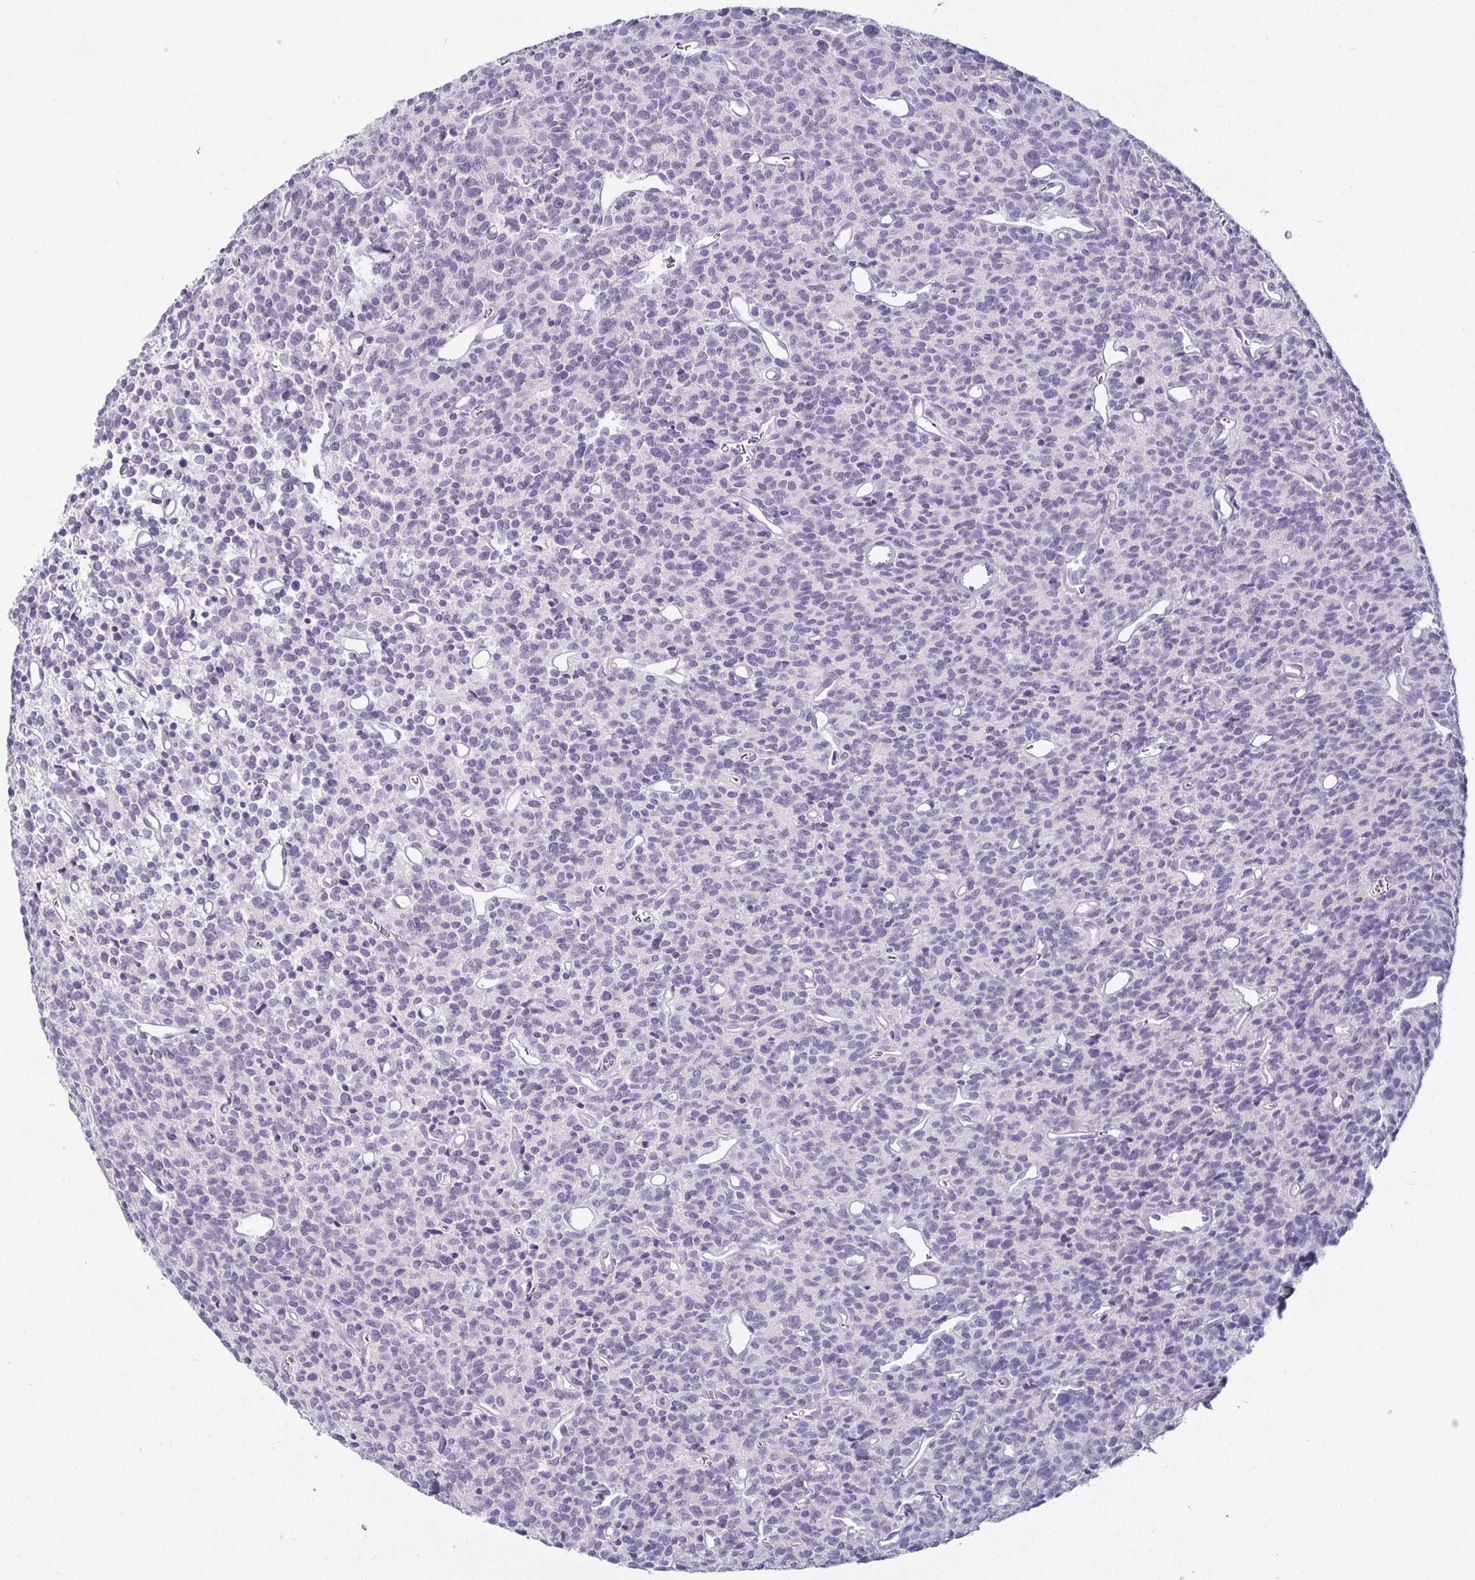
{"staining": {"intensity": "negative", "quantity": "none", "location": "none"}, "tissue": "glioma", "cell_type": "Tumor cells", "image_type": "cancer", "snomed": [{"axis": "morphology", "description": "Glioma, malignant, High grade"}, {"axis": "topography", "description": "Brain"}], "caption": "Photomicrograph shows no significant protein staining in tumor cells of malignant glioma (high-grade).", "gene": "CA12", "patient": {"sex": "male", "age": 76}}